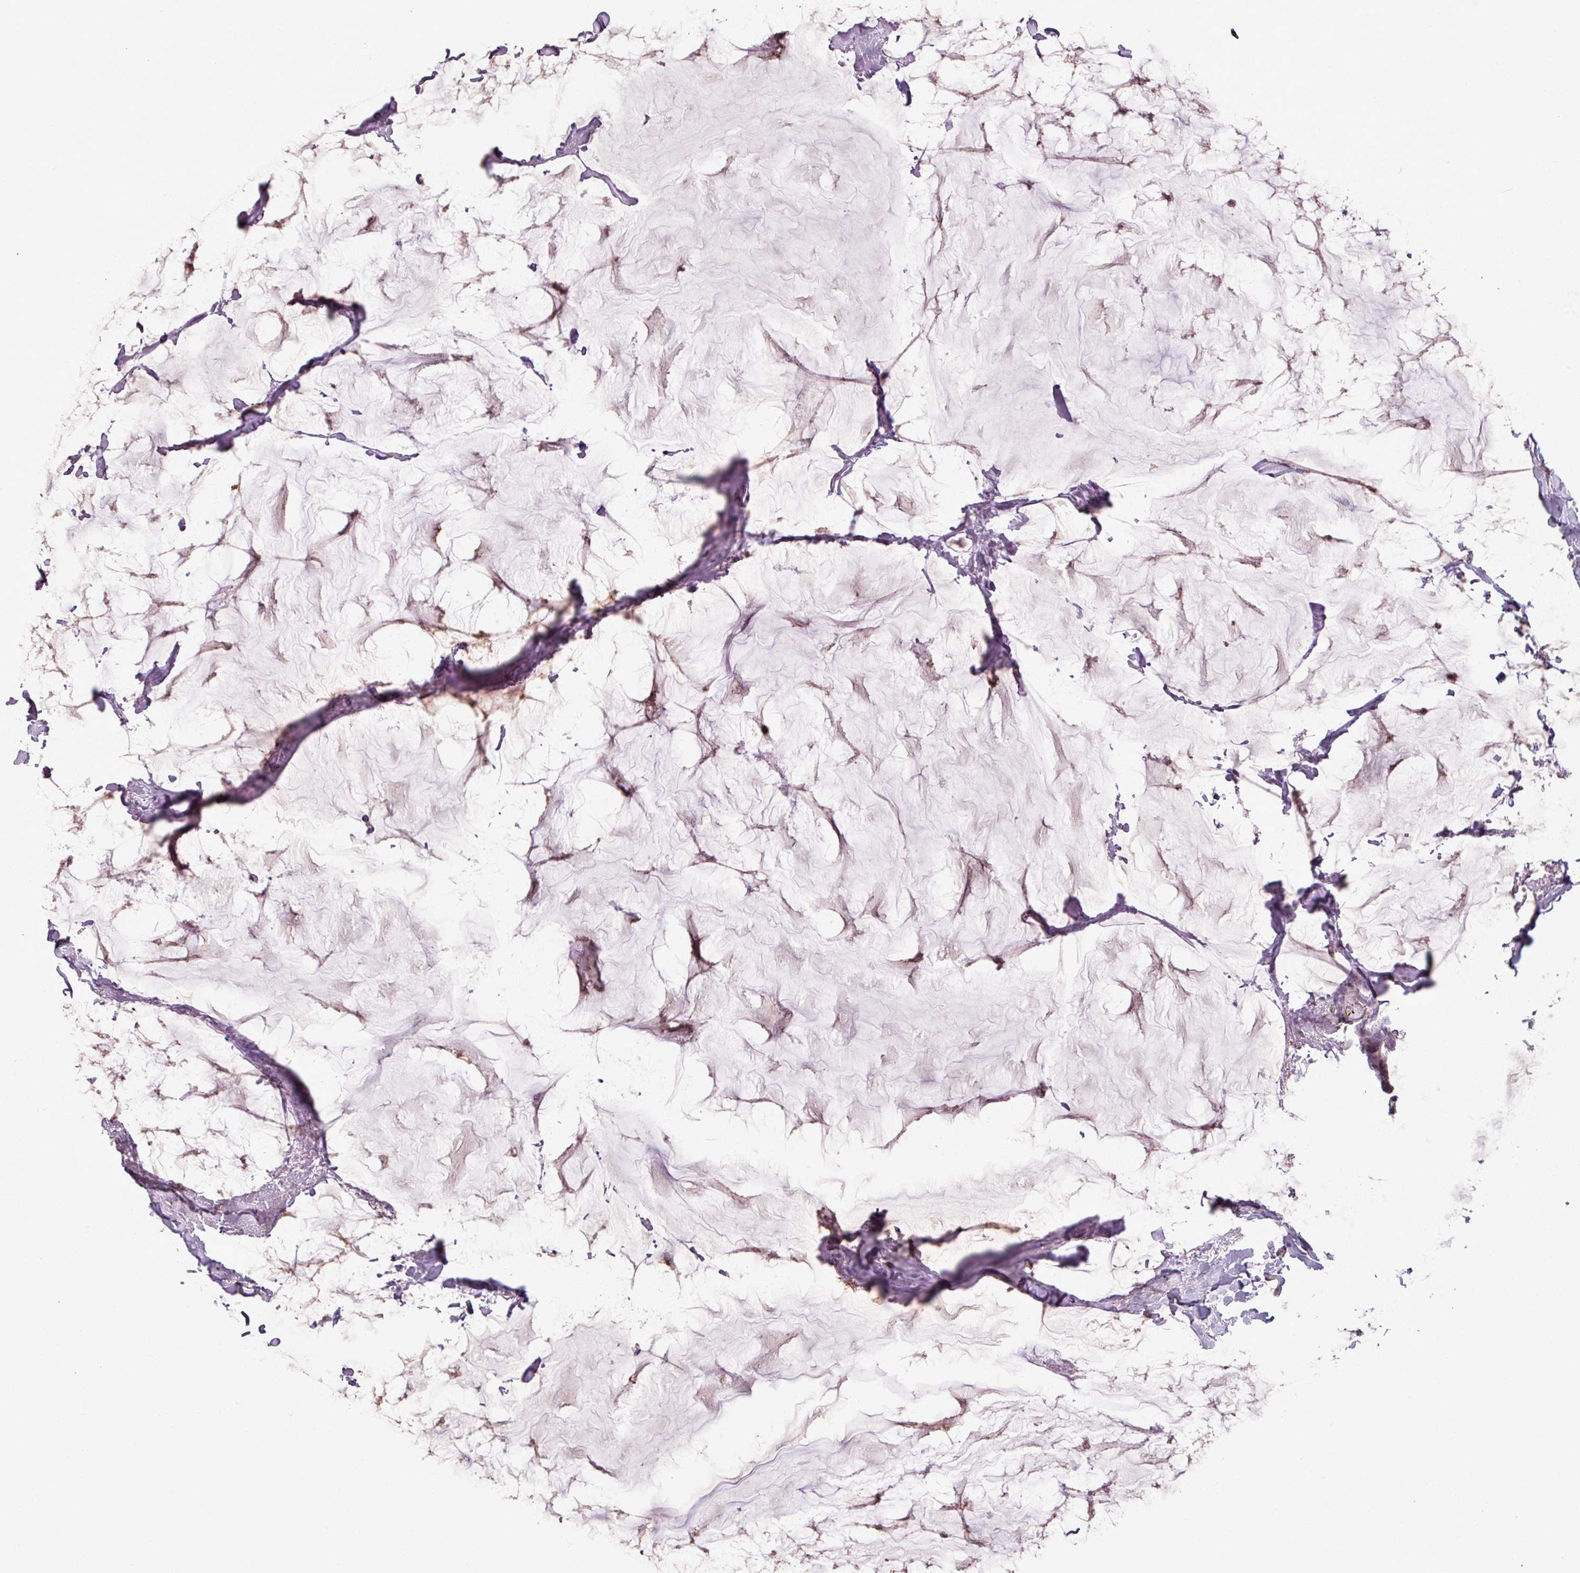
{"staining": {"intensity": "negative", "quantity": "none", "location": "none"}, "tissue": "breast cancer", "cell_type": "Tumor cells", "image_type": "cancer", "snomed": [{"axis": "morphology", "description": "Duct carcinoma"}, {"axis": "topography", "description": "Breast"}], "caption": "This is a image of immunohistochemistry (IHC) staining of invasive ductal carcinoma (breast), which shows no expression in tumor cells. The staining is performed using DAB brown chromogen with nuclei counter-stained in using hematoxylin.", "gene": "ATP10A", "patient": {"sex": "female", "age": 93}}